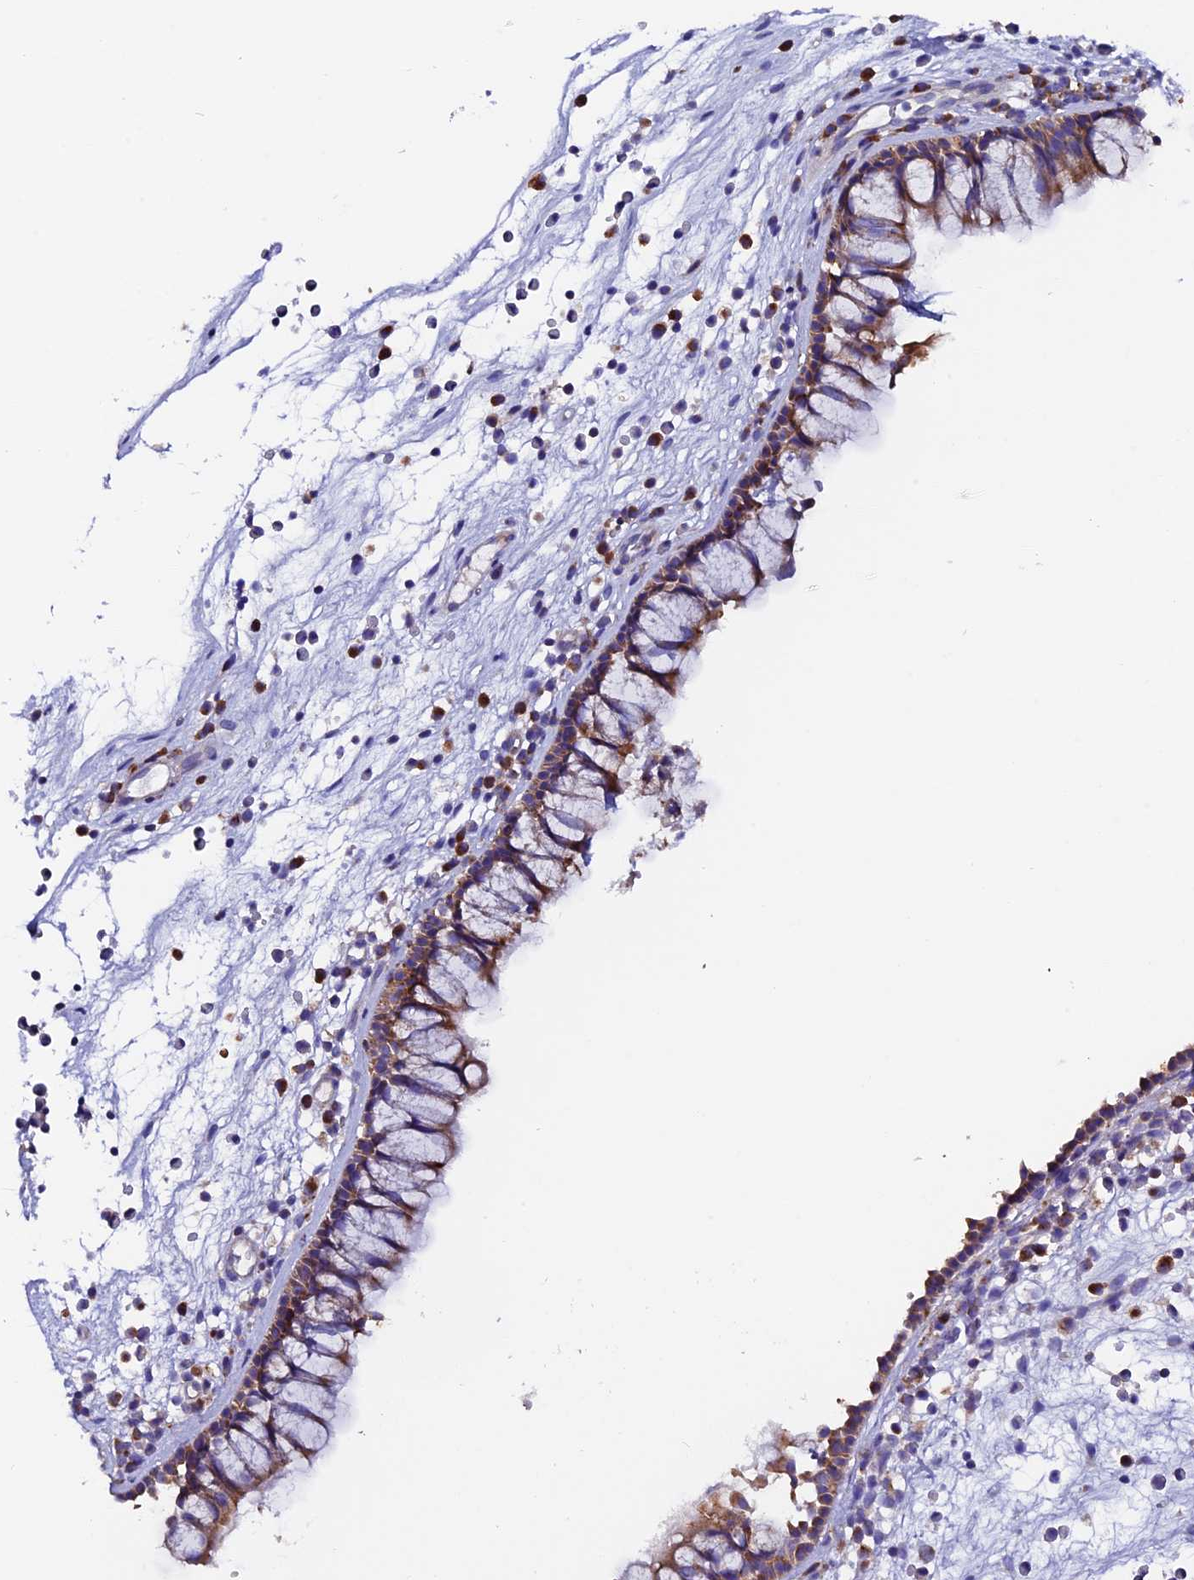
{"staining": {"intensity": "moderate", "quantity": ">75%", "location": "cytoplasmic/membranous"}, "tissue": "nasopharynx", "cell_type": "Respiratory epithelial cells", "image_type": "normal", "snomed": [{"axis": "morphology", "description": "Normal tissue, NOS"}, {"axis": "morphology", "description": "Inflammation, NOS"}, {"axis": "morphology", "description": "Malignant melanoma, Metastatic site"}, {"axis": "topography", "description": "Nasopharynx"}], "caption": "A histopathology image of human nasopharynx stained for a protein displays moderate cytoplasmic/membranous brown staining in respiratory epithelial cells. Immunohistochemistry (ihc) stains the protein in brown and the nuclei are stained blue.", "gene": "COMTD1", "patient": {"sex": "male", "age": 70}}